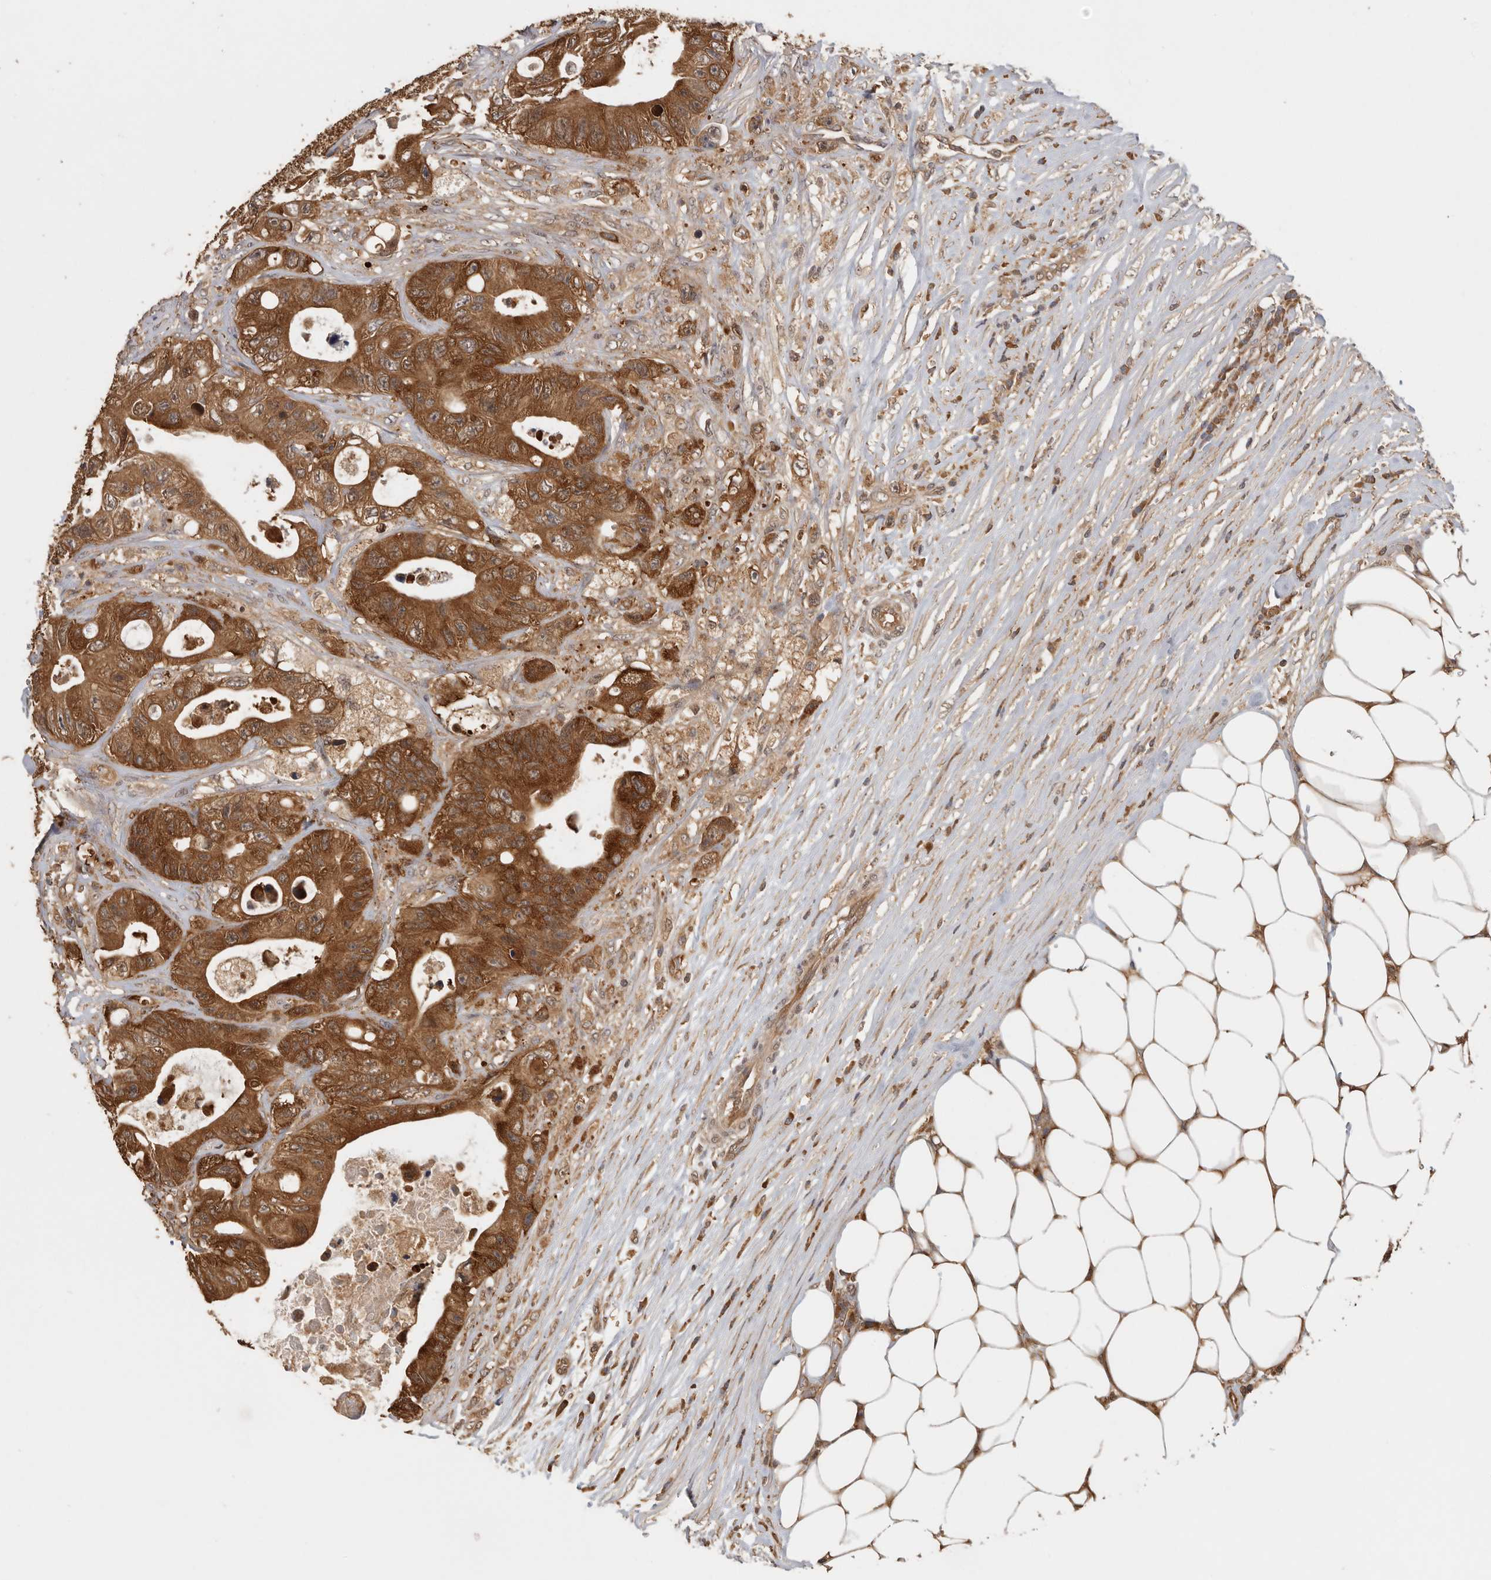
{"staining": {"intensity": "strong", "quantity": ">75%", "location": "cytoplasmic/membranous,nuclear"}, "tissue": "colorectal cancer", "cell_type": "Tumor cells", "image_type": "cancer", "snomed": [{"axis": "morphology", "description": "Adenocarcinoma, NOS"}, {"axis": "topography", "description": "Colon"}], "caption": "Tumor cells display high levels of strong cytoplasmic/membranous and nuclear expression in about >75% of cells in human colorectal cancer.", "gene": "CCT8", "patient": {"sex": "female", "age": 46}}